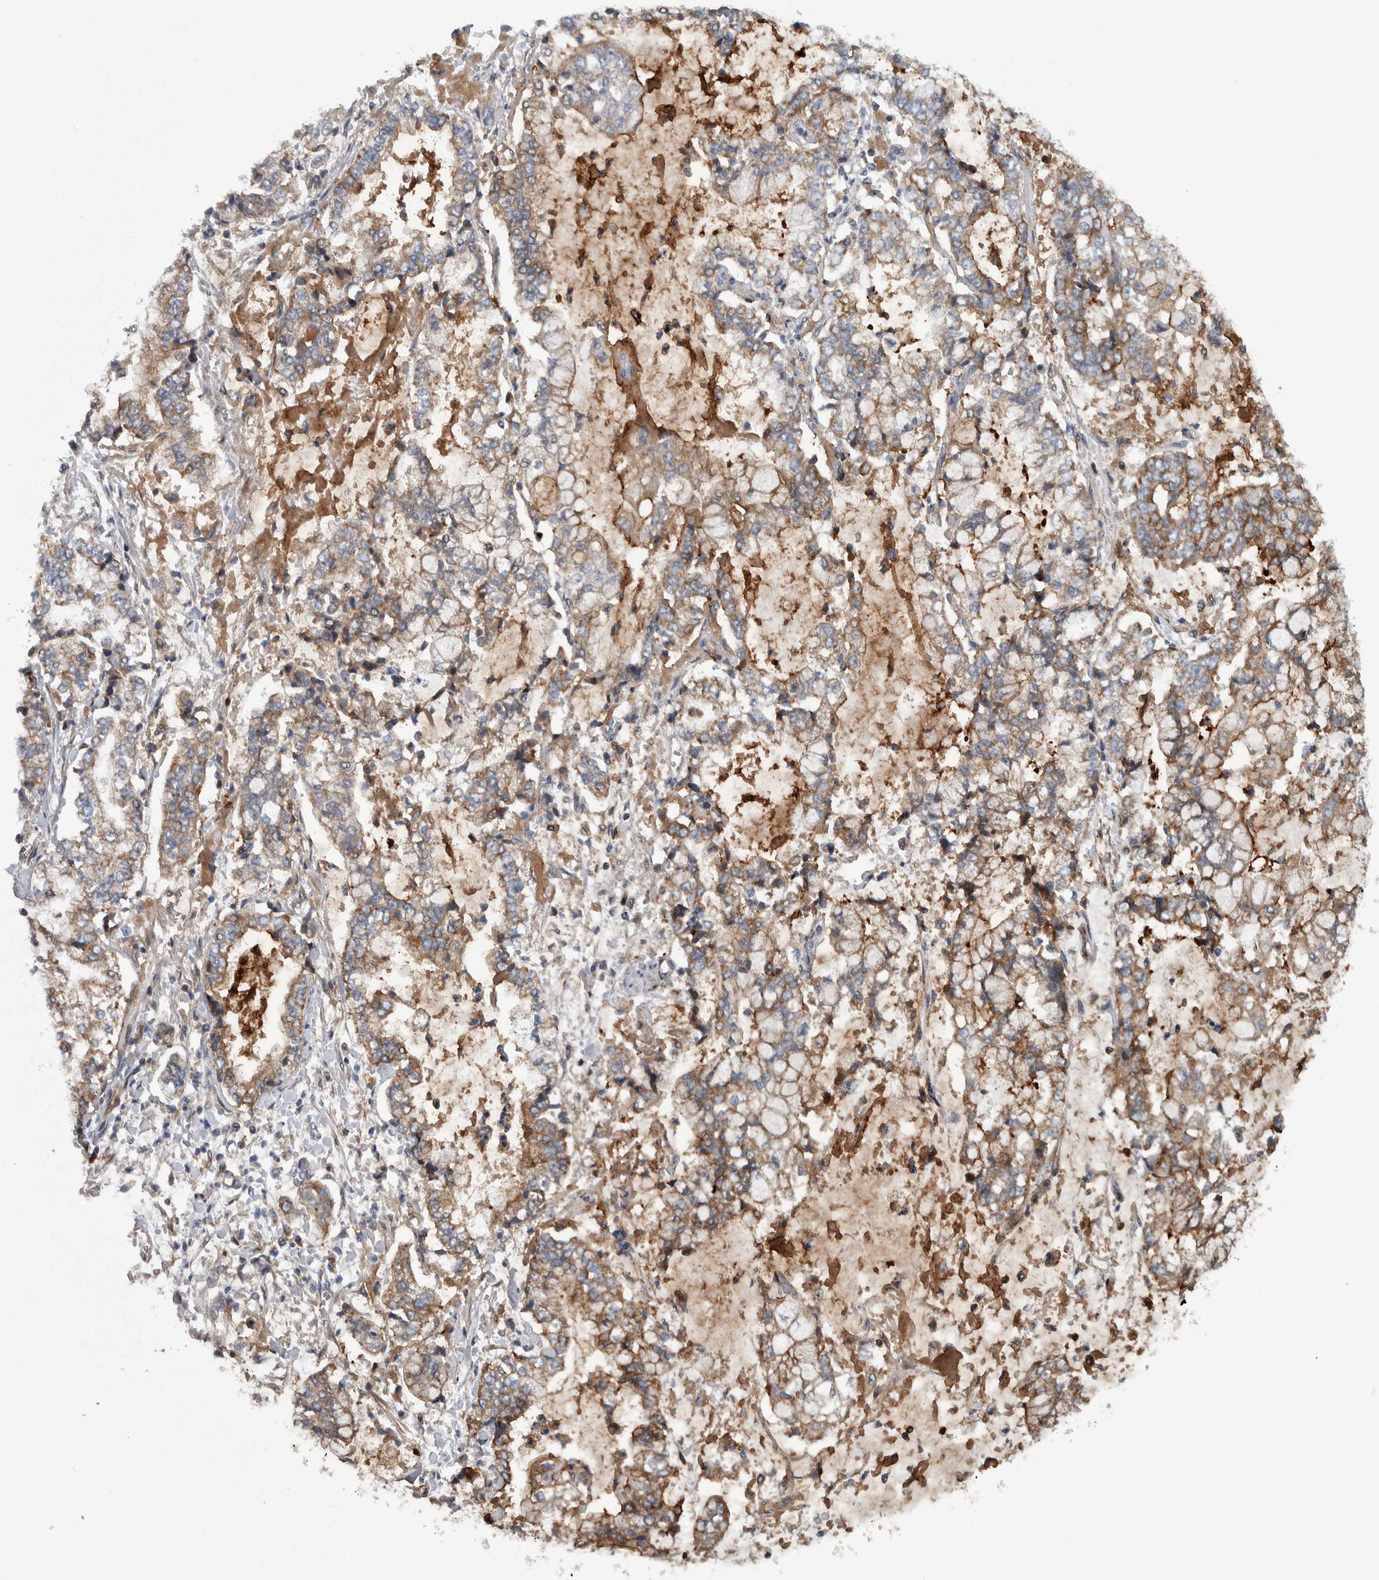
{"staining": {"intensity": "weak", "quantity": ">75%", "location": "cytoplasmic/membranous"}, "tissue": "stomach cancer", "cell_type": "Tumor cells", "image_type": "cancer", "snomed": [{"axis": "morphology", "description": "Adenocarcinoma, NOS"}, {"axis": "topography", "description": "Stomach"}], "caption": "Stomach cancer stained with a protein marker displays weak staining in tumor cells.", "gene": "BAIAP2L1", "patient": {"sex": "male", "age": 76}}